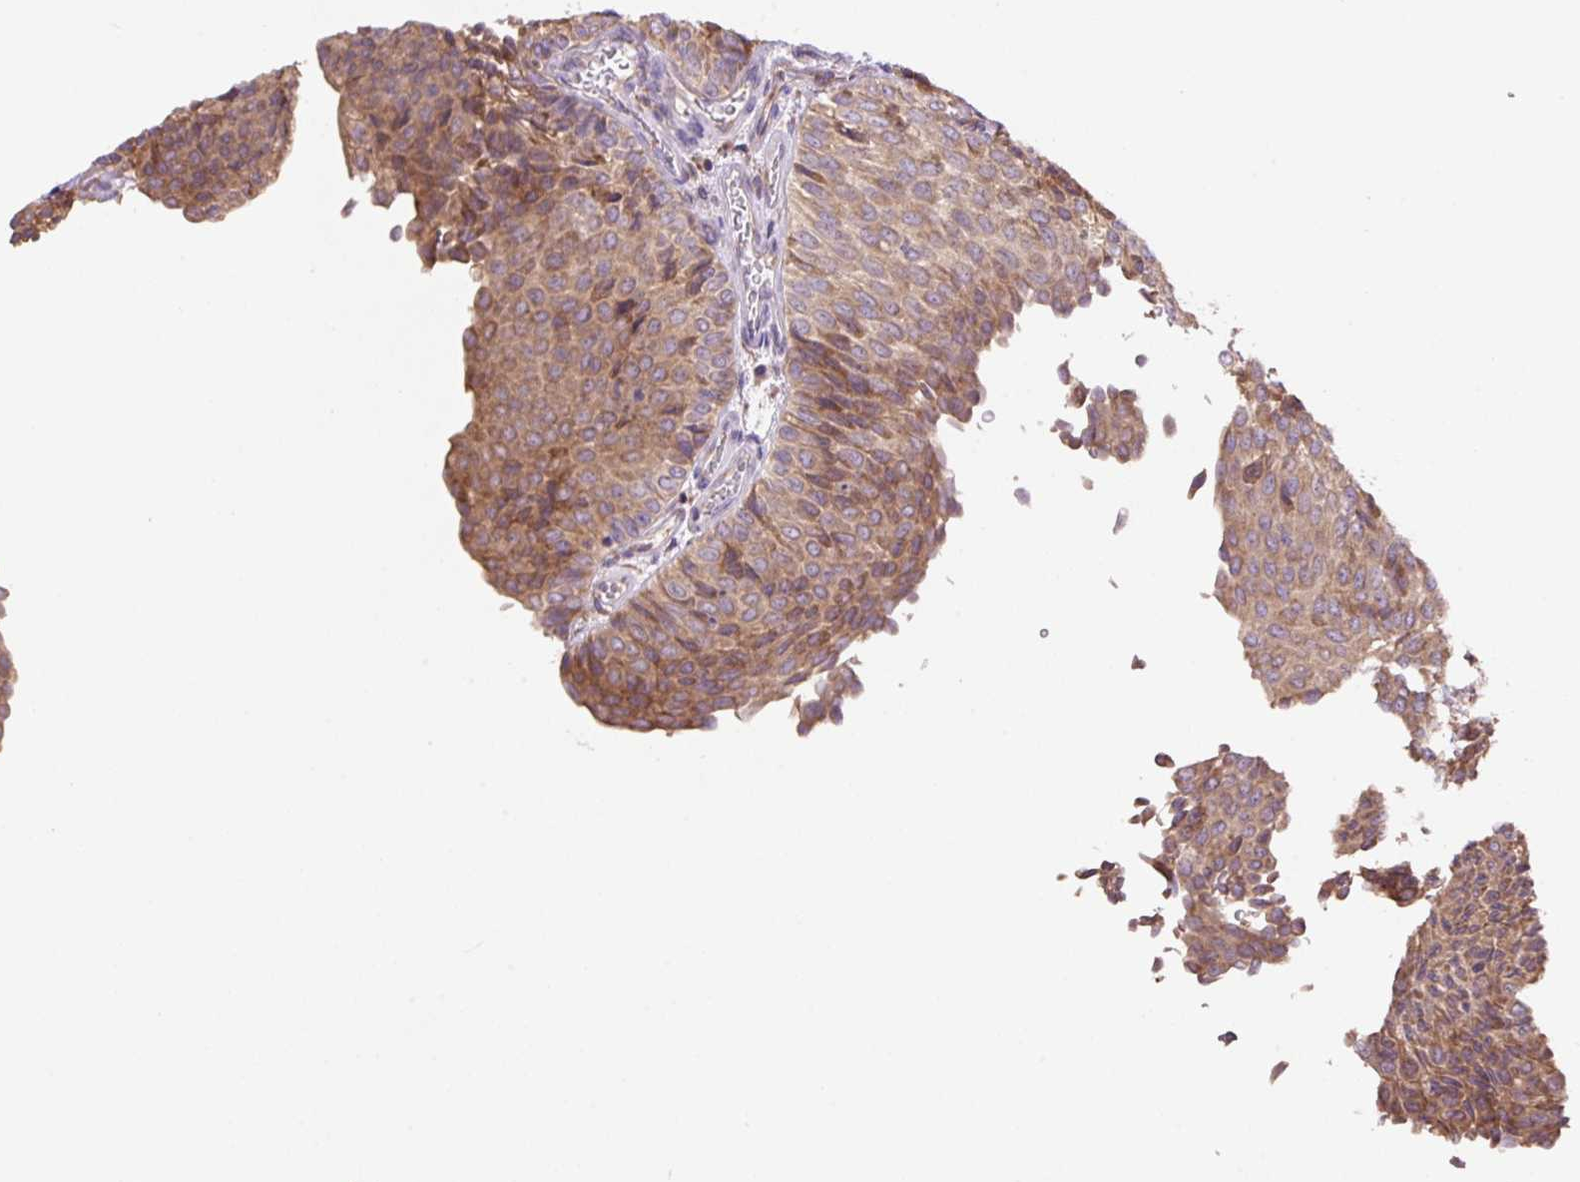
{"staining": {"intensity": "moderate", "quantity": ">75%", "location": "cytoplasmic/membranous"}, "tissue": "urothelial cancer", "cell_type": "Tumor cells", "image_type": "cancer", "snomed": [{"axis": "morphology", "description": "Urothelial carcinoma, Low grade"}, {"axis": "topography", "description": "Urinary bladder"}], "caption": "Moderate cytoplasmic/membranous staining is identified in about >75% of tumor cells in urothelial cancer.", "gene": "RPS23", "patient": {"sex": "male", "age": 78}}